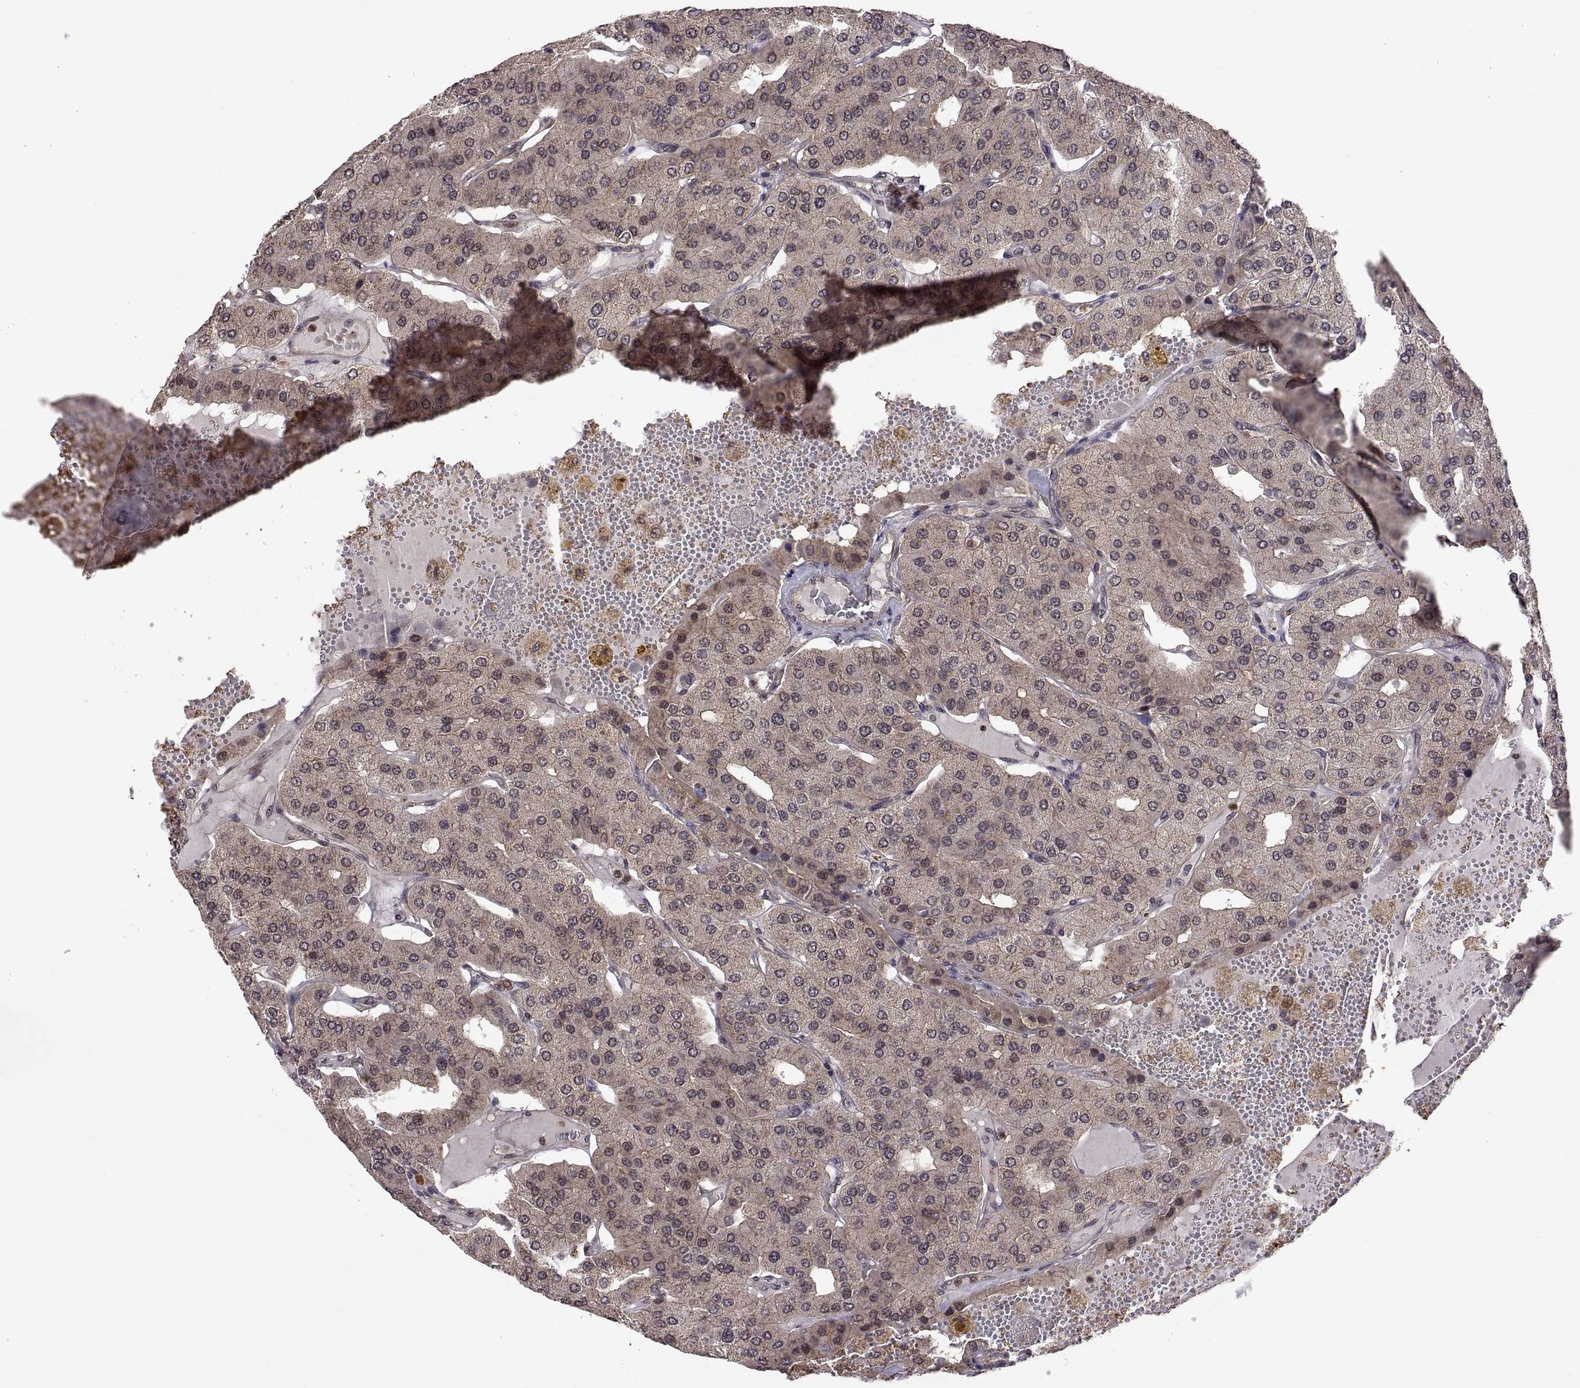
{"staining": {"intensity": "weak", "quantity": "25%-75%", "location": "cytoplasmic/membranous"}, "tissue": "parathyroid gland", "cell_type": "Glandular cells", "image_type": "normal", "snomed": [{"axis": "morphology", "description": "Normal tissue, NOS"}, {"axis": "morphology", "description": "Adenoma, NOS"}, {"axis": "topography", "description": "Parathyroid gland"}], "caption": "A low amount of weak cytoplasmic/membranous expression is identified in approximately 25%-75% of glandular cells in normal parathyroid gland.", "gene": "ZNRF2", "patient": {"sex": "female", "age": 86}}